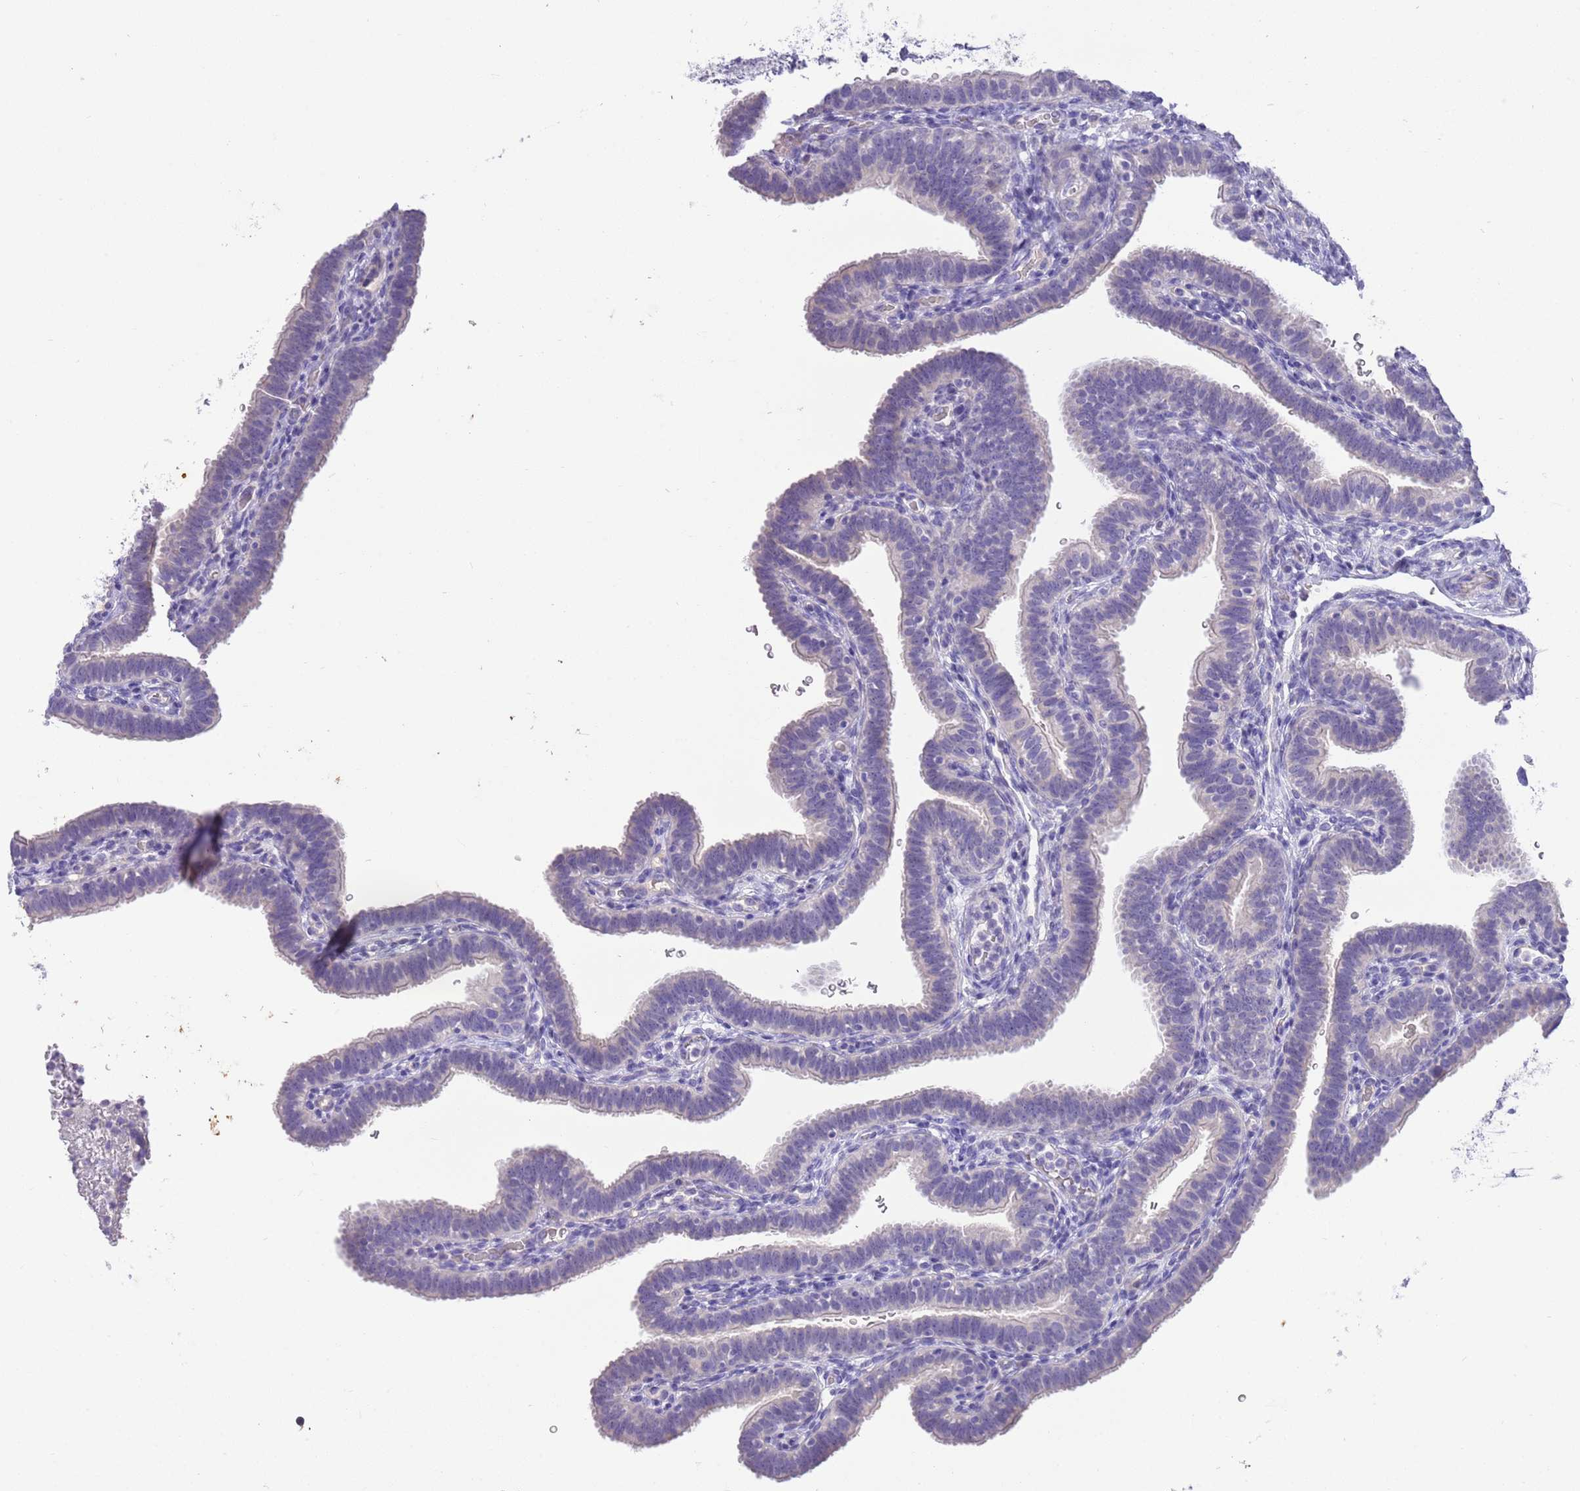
{"staining": {"intensity": "negative", "quantity": "none", "location": "none"}, "tissue": "fallopian tube", "cell_type": "Glandular cells", "image_type": "normal", "snomed": [{"axis": "morphology", "description": "Normal tissue, NOS"}, {"axis": "topography", "description": "Fallopian tube"}], "caption": "A histopathology image of fallopian tube stained for a protein demonstrates no brown staining in glandular cells.", "gene": "SFTPA1", "patient": {"sex": "female", "age": 41}}